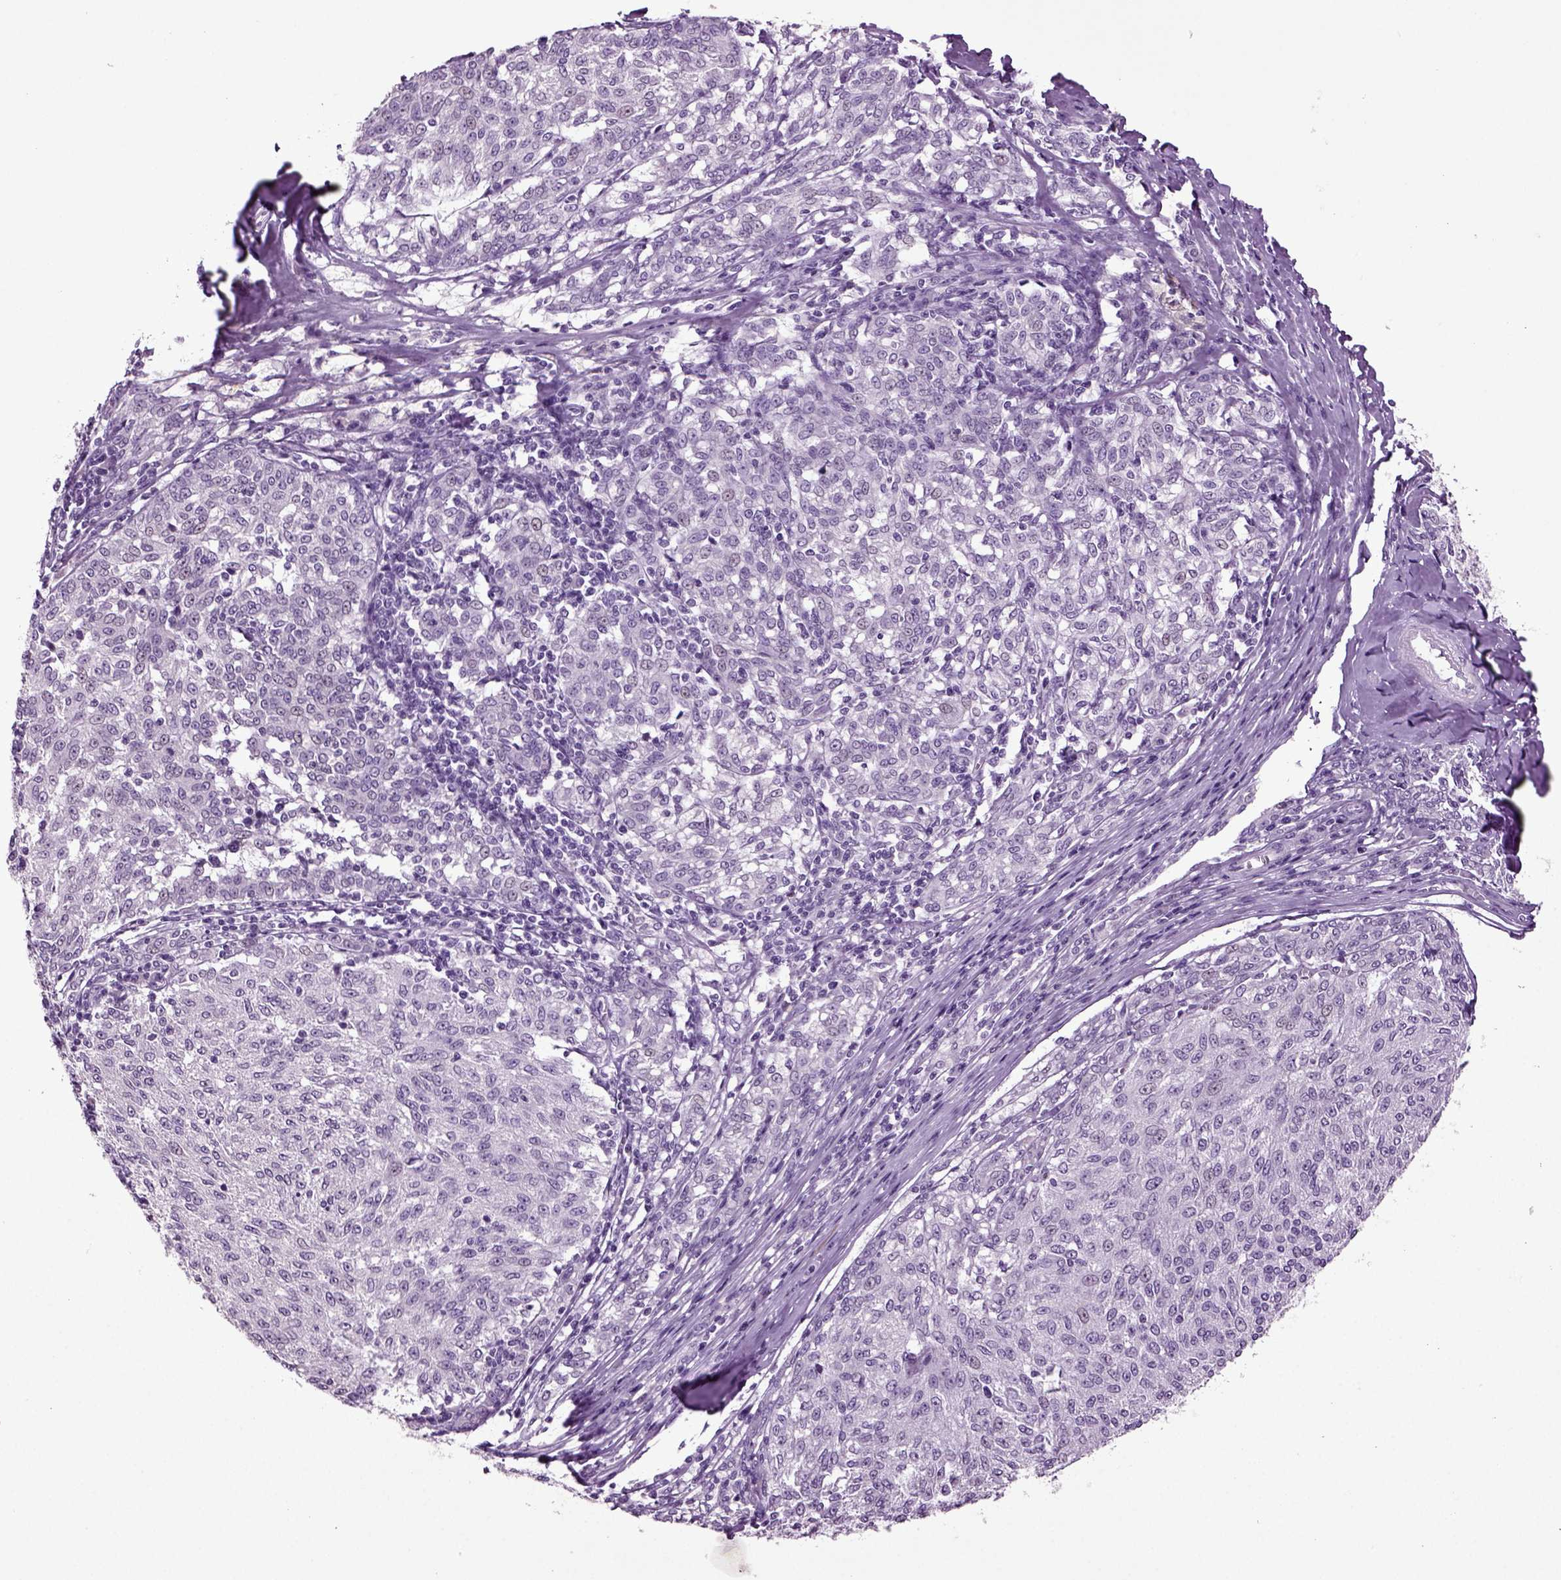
{"staining": {"intensity": "negative", "quantity": "none", "location": "none"}, "tissue": "melanoma", "cell_type": "Tumor cells", "image_type": "cancer", "snomed": [{"axis": "morphology", "description": "Malignant melanoma, NOS"}, {"axis": "topography", "description": "Skin"}], "caption": "Melanoma was stained to show a protein in brown. There is no significant positivity in tumor cells.", "gene": "SLC17A6", "patient": {"sex": "female", "age": 72}}